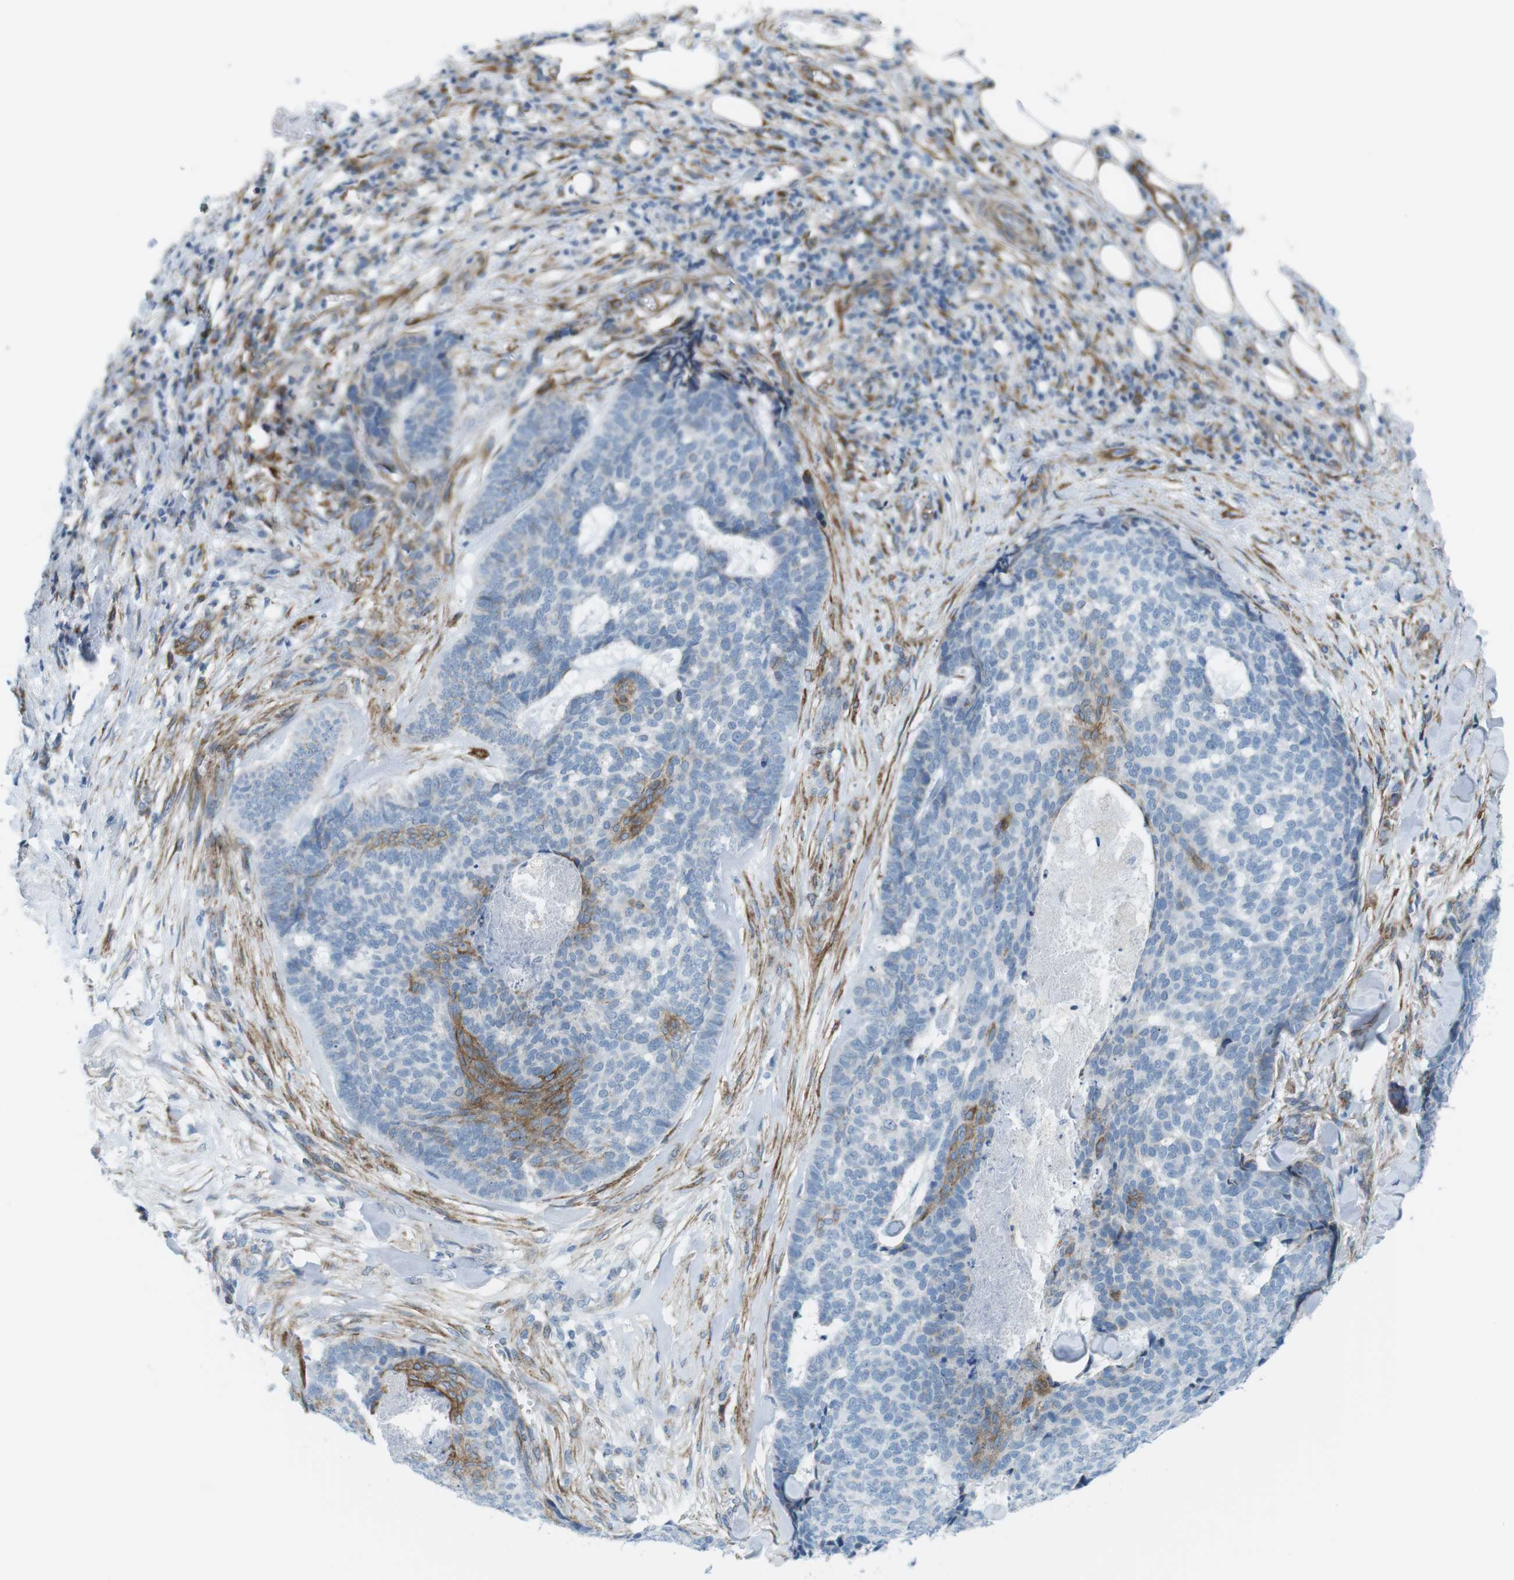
{"staining": {"intensity": "moderate", "quantity": "<25%", "location": "cytoplasmic/membranous"}, "tissue": "skin cancer", "cell_type": "Tumor cells", "image_type": "cancer", "snomed": [{"axis": "morphology", "description": "Basal cell carcinoma"}, {"axis": "topography", "description": "Skin"}], "caption": "A brown stain highlights moderate cytoplasmic/membranous positivity of a protein in human skin cancer tumor cells. (DAB = brown stain, brightfield microscopy at high magnification).", "gene": "MYH9", "patient": {"sex": "male", "age": 84}}